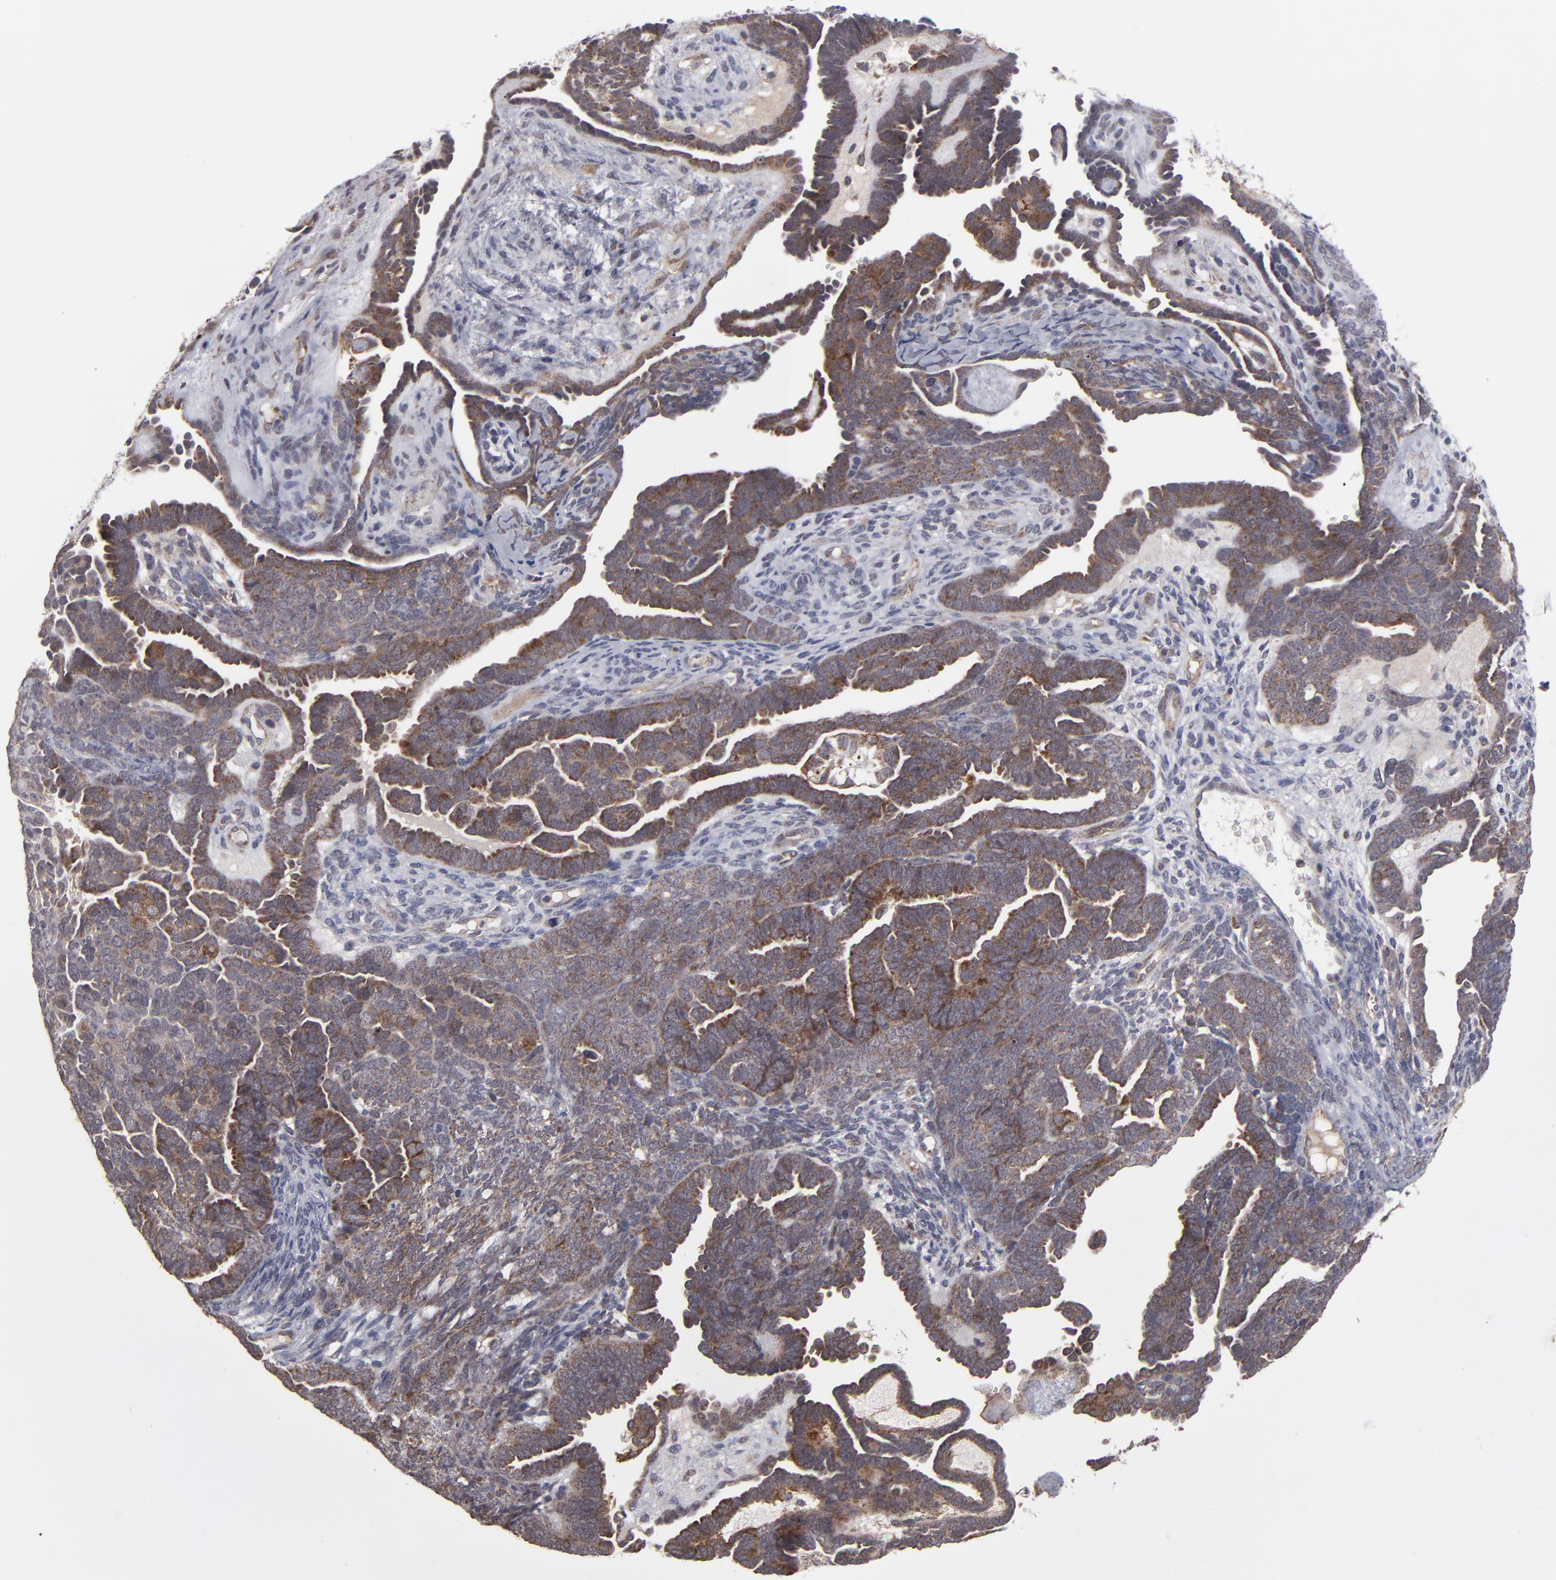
{"staining": {"intensity": "strong", "quantity": ">75%", "location": "cytoplasmic/membranous"}, "tissue": "endometrial cancer", "cell_type": "Tumor cells", "image_type": "cancer", "snomed": [{"axis": "morphology", "description": "Neoplasm, malignant, NOS"}, {"axis": "topography", "description": "Endometrium"}], "caption": "Immunohistochemical staining of endometrial cancer shows strong cytoplasmic/membranous protein positivity in about >75% of tumor cells.", "gene": "GLCCI1", "patient": {"sex": "female", "age": 74}}